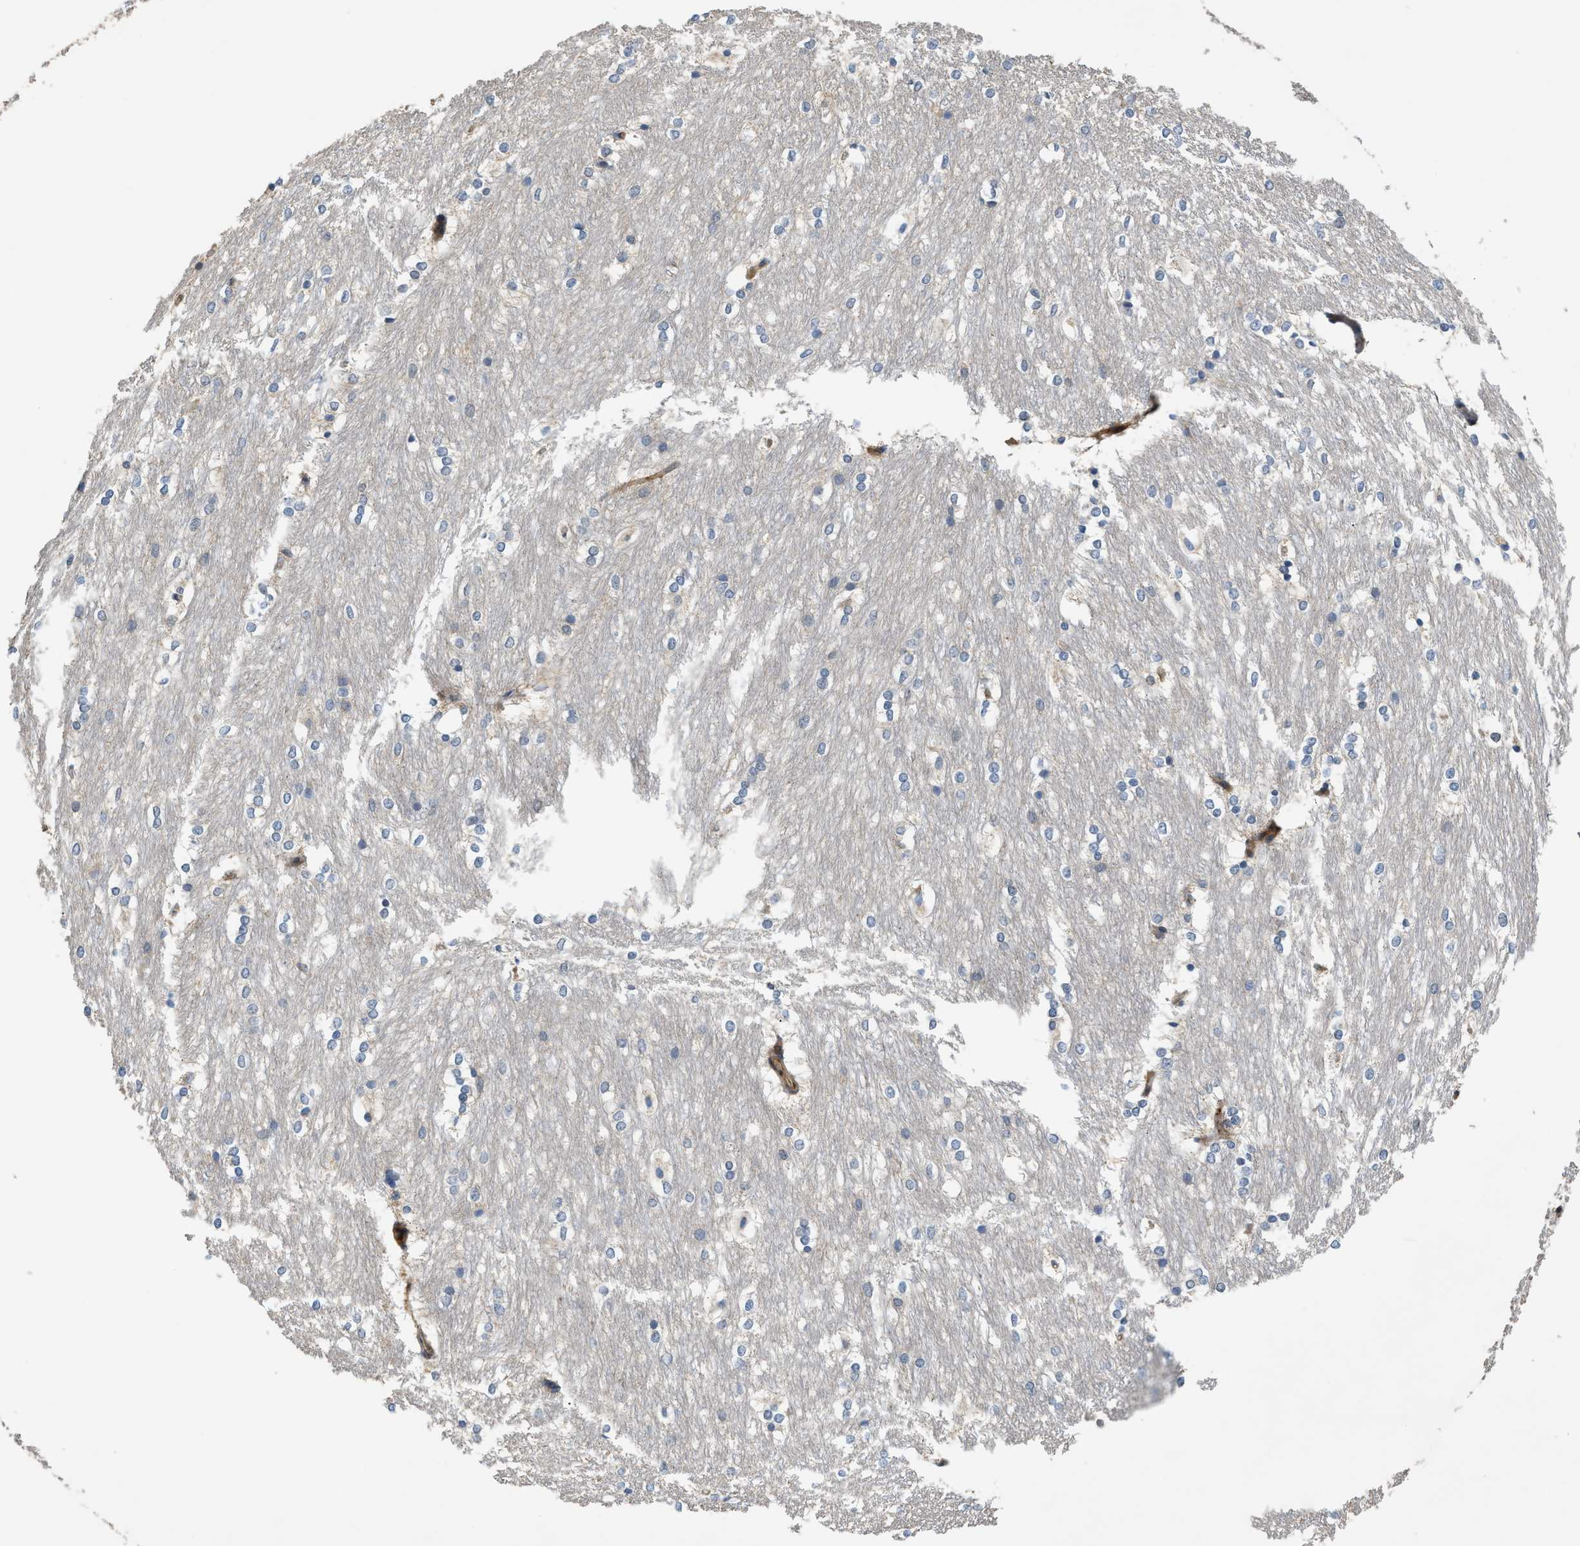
{"staining": {"intensity": "moderate", "quantity": "<25%", "location": "none"}, "tissue": "caudate", "cell_type": "Glial cells", "image_type": "normal", "snomed": [{"axis": "morphology", "description": "Normal tissue, NOS"}, {"axis": "topography", "description": "Lateral ventricle wall"}], "caption": "Immunohistochemistry (IHC) of unremarkable caudate demonstrates low levels of moderate None staining in about <25% of glial cells.", "gene": "TRAK2", "patient": {"sex": "female", "age": 19}}